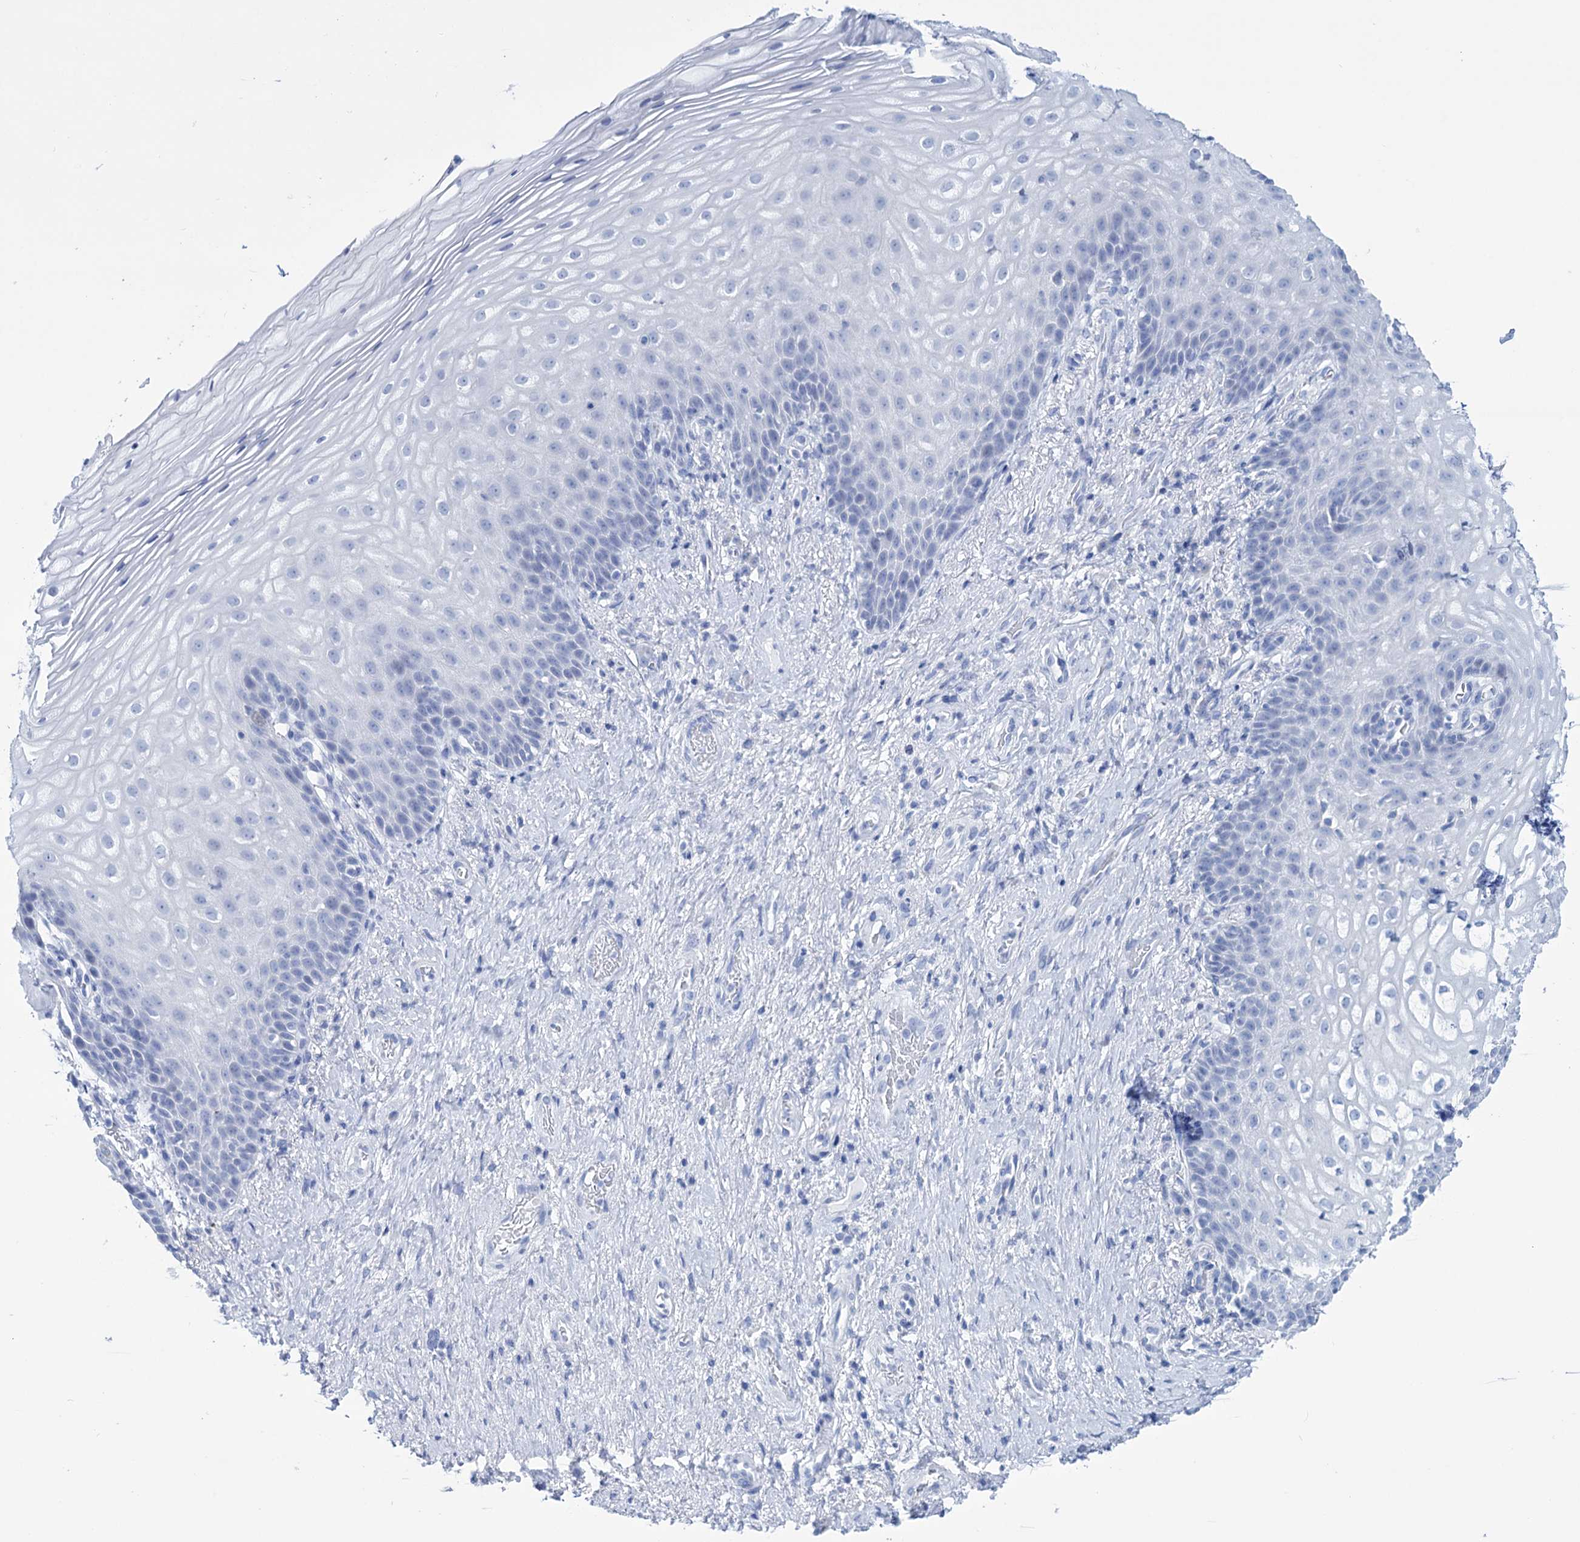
{"staining": {"intensity": "negative", "quantity": "none", "location": "none"}, "tissue": "vagina", "cell_type": "Squamous epithelial cells", "image_type": "normal", "snomed": [{"axis": "morphology", "description": "Normal tissue, NOS"}, {"axis": "topography", "description": "Vagina"}], "caption": "IHC image of unremarkable vagina: vagina stained with DAB exhibits no significant protein positivity in squamous epithelial cells. (DAB (3,3'-diaminobenzidine) immunohistochemistry (IHC) visualized using brightfield microscopy, high magnification).", "gene": "FBXW12", "patient": {"sex": "female", "age": 60}}